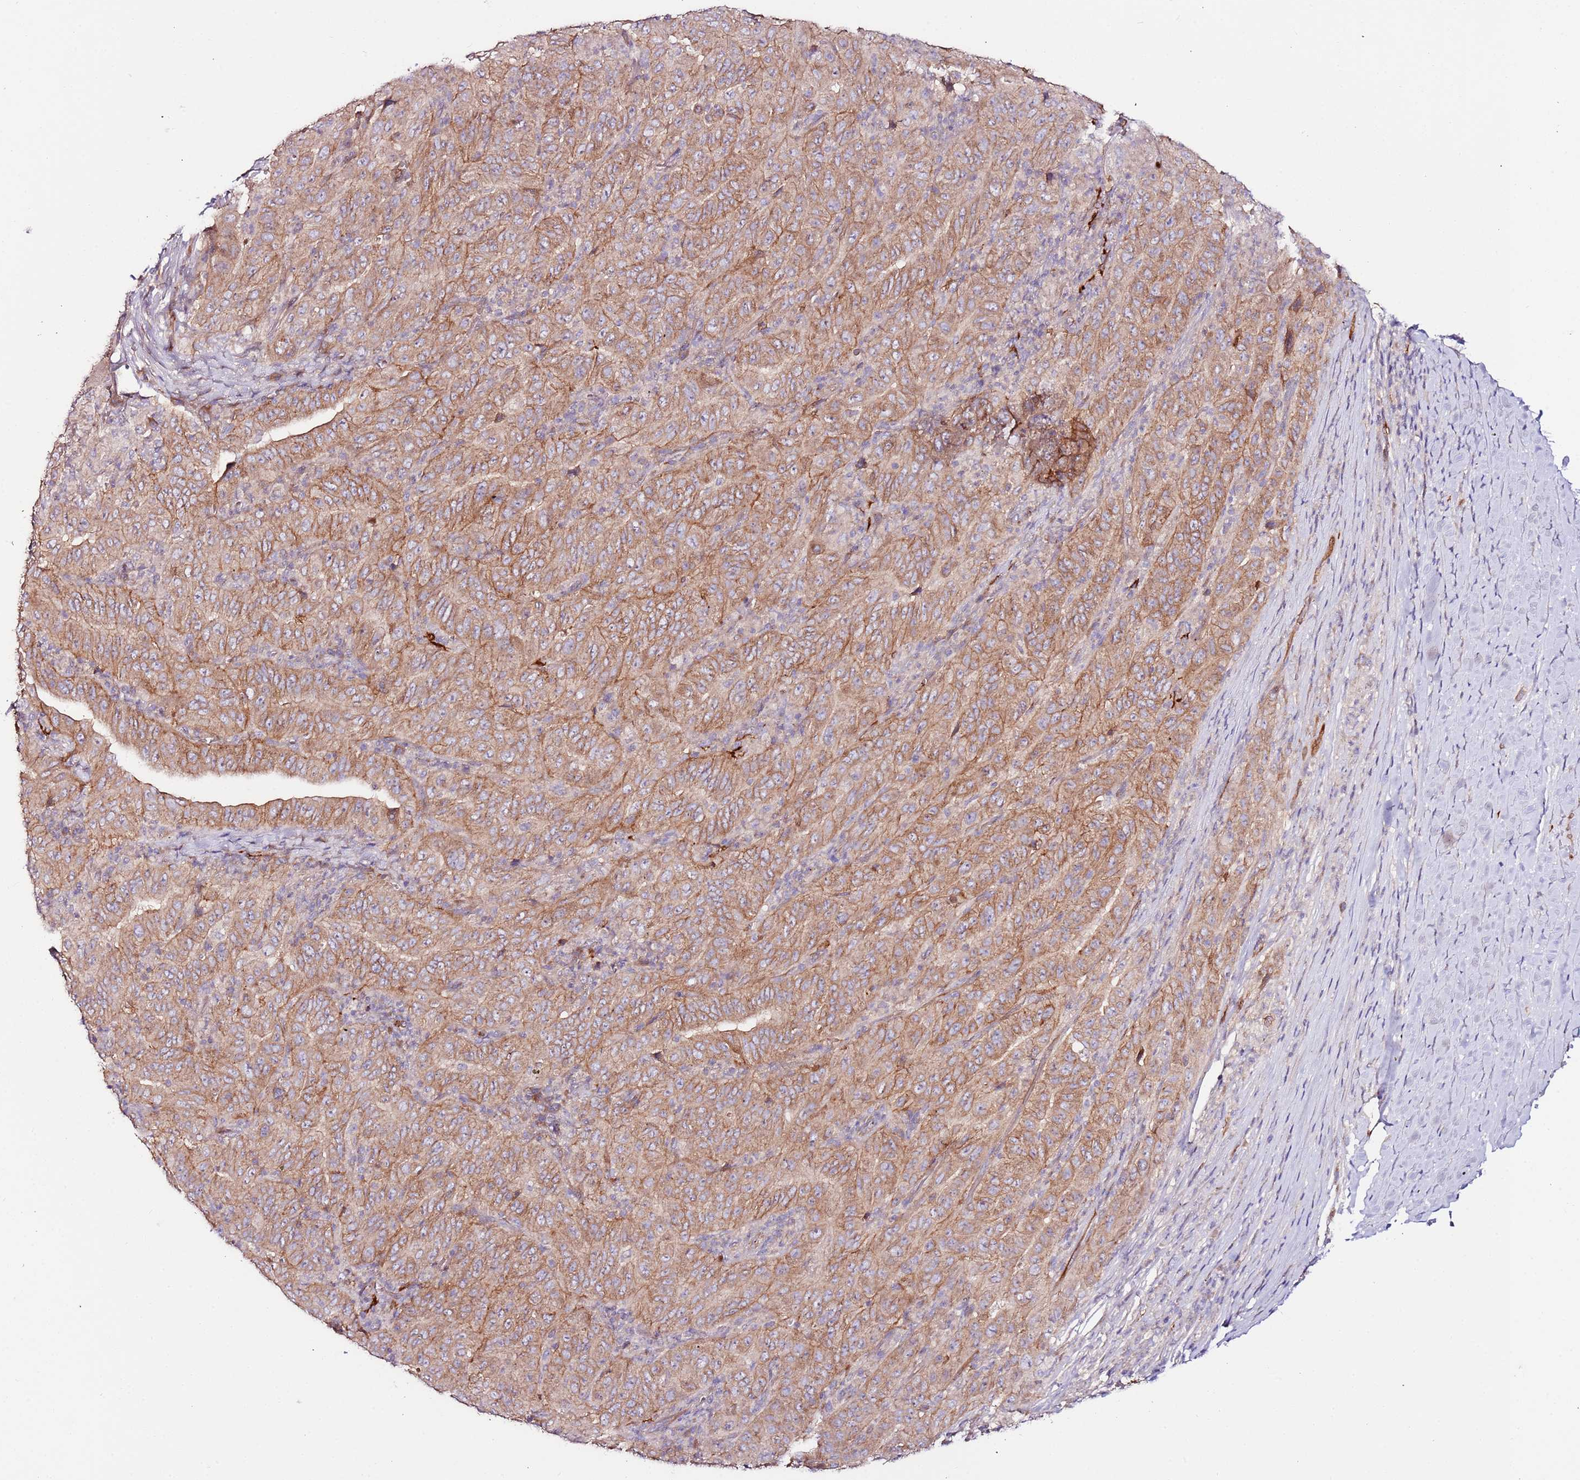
{"staining": {"intensity": "moderate", "quantity": ">75%", "location": "cytoplasmic/membranous"}, "tissue": "pancreatic cancer", "cell_type": "Tumor cells", "image_type": "cancer", "snomed": [{"axis": "morphology", "description": "Adenocarcinoma, NOS"}, {"axis": "topography", "description": "Pancreas"}], "caption": "An image showing moderate cytoplasmic/membranous staining in approximately >75% of tumor cells in pancreatic cancer (adenocarcinoma), as visualized by brown immunohistochemical staining.", "gene": "FLVCR1", "patient": {"sex": "male", "age": 63}}